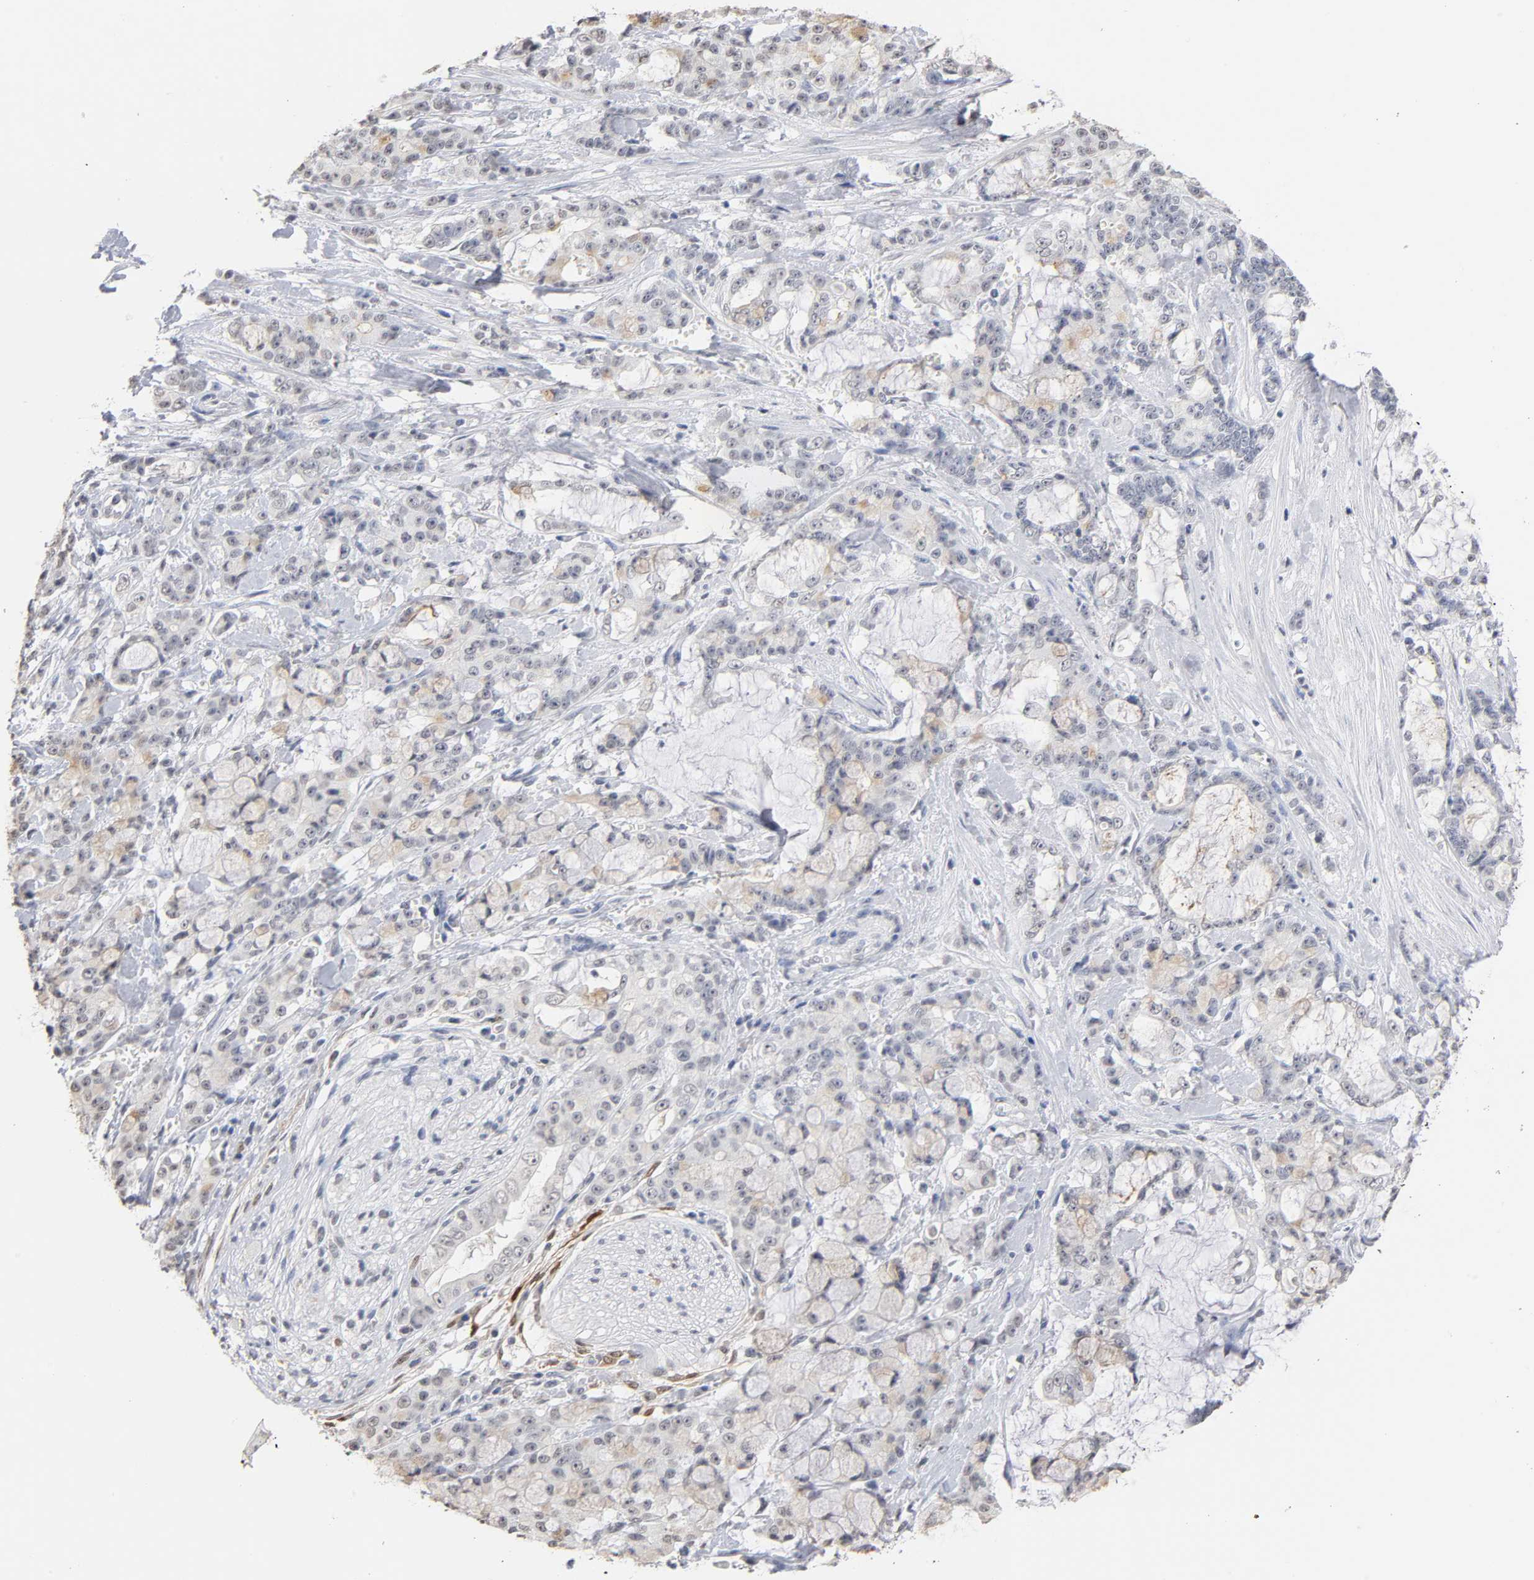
{"staining": {"intensity": "weak", "quantity": "25%-75%", "location": "cytoplasmic/membranous"}, "tissue": "pancreatic cancer", "cell_type": "Tumor cells", "image_type": "cancer", "snomed": [{"axis": "morphology", "description": "Adenocarcinoma, NOS"}, {"axis": "topography", "description": "Pancreas"}], "caption": "Pancreatic cancer stained with immunohistochemistry shows weak cytoplasmic/membranous positivity in approximately 25%-75% of tumor cells. Ihc stains the protein of interest in brown and the nuclei are stained blue.", "gene": "CRABP2", "patient": {"sex": "female", "age": 73}}